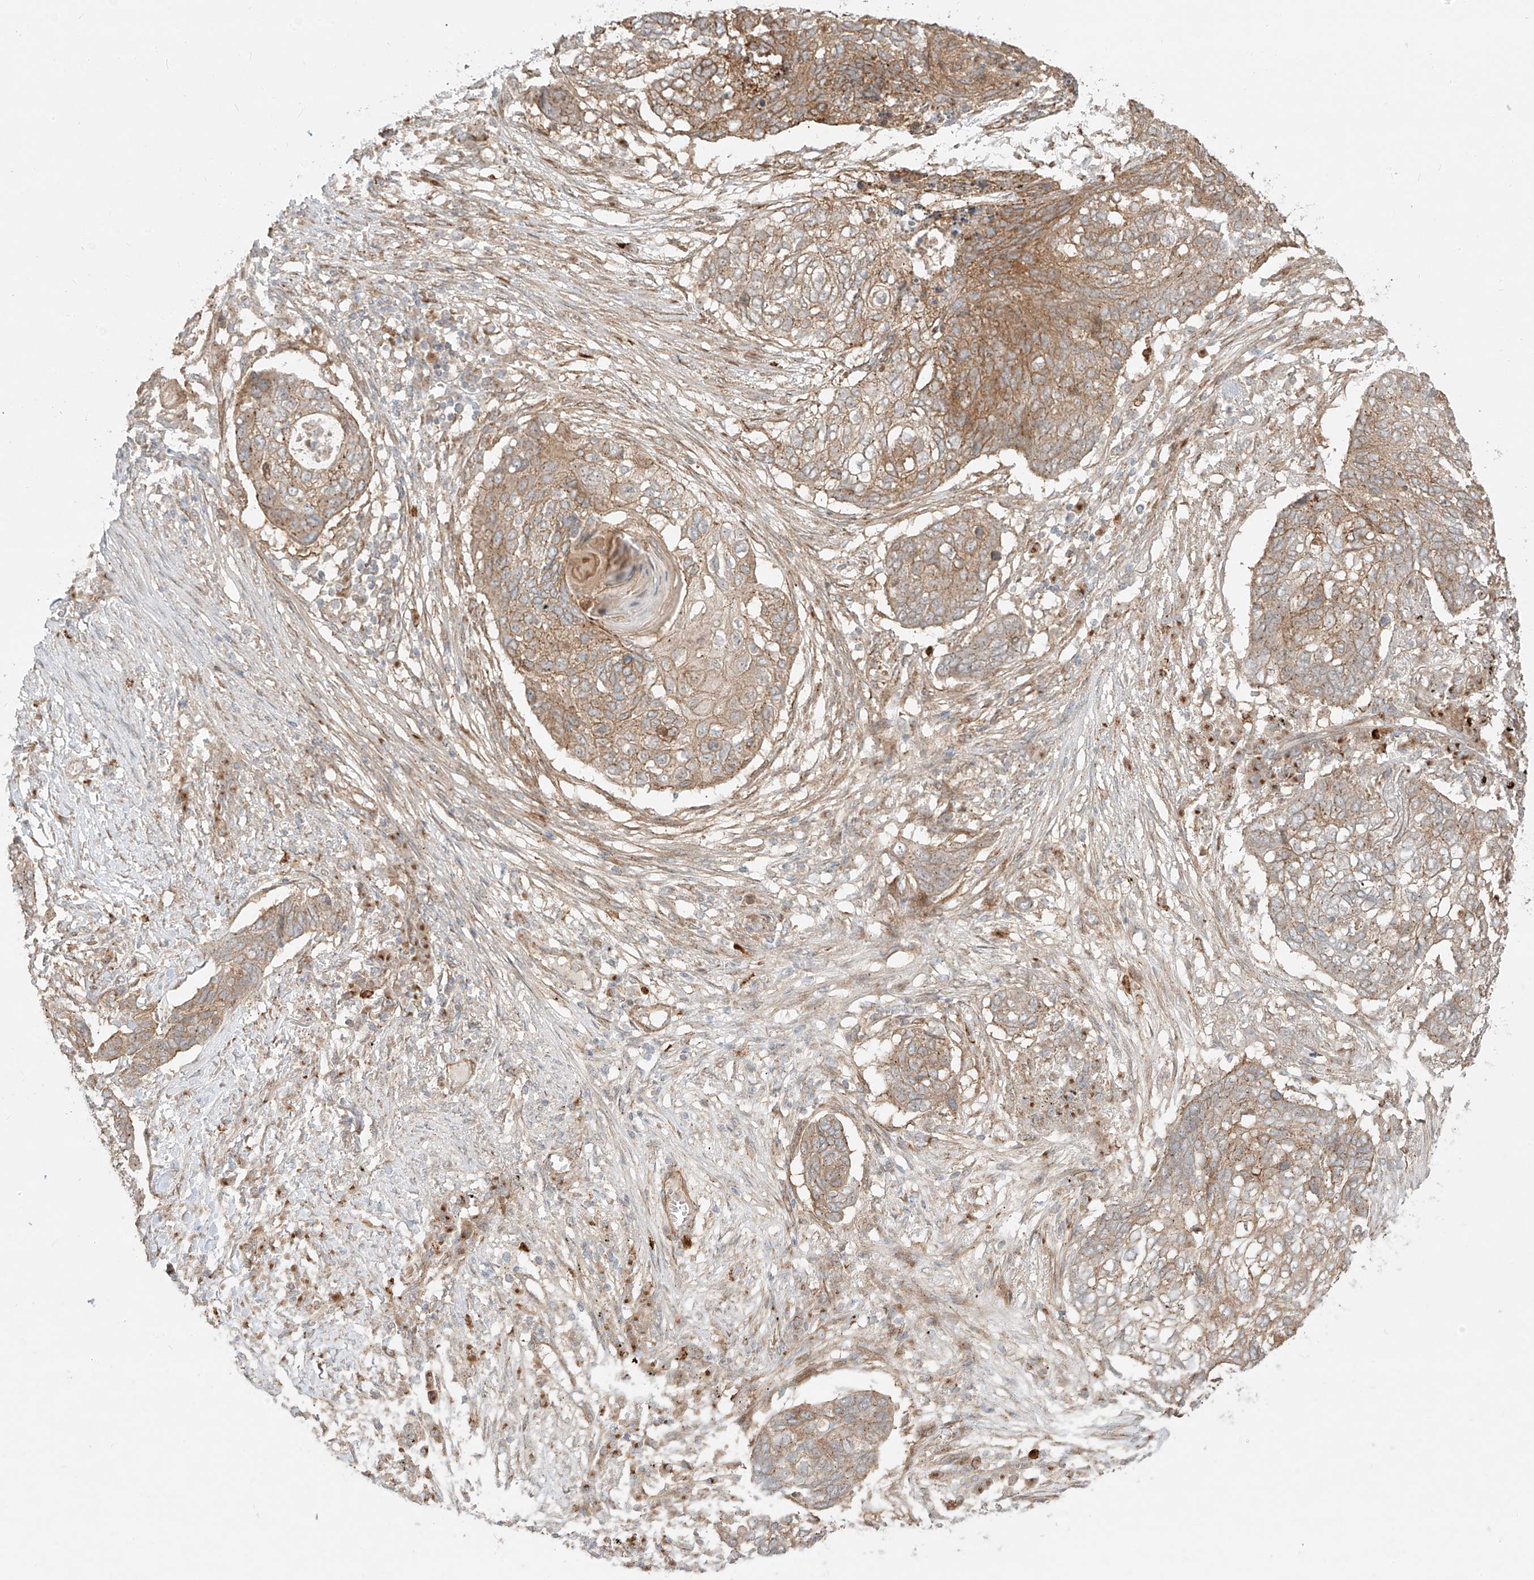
{"staining": {"intensity": "moderate", "quantity": "25%-75%", "location": "cytoplasmic/membranous"}, "tissue": "lung cancer", "cell_type": "Tumor cells", "image_type": "cancer", "snomed": [{"axis": "morphology", "description": "Squamous cell carcinoma, NOS"}, {"axis": "topography", "description": "Lung"}], "caption": "Immunohistochemical staining of human squamous cell carcinoma (lung) reveals medium levels of moderate cytoplasmic/membranous staining in about 25%-75% of tumor cells.", "gene": "ZNF287", "patient": {"sex": "female", "age": 63}}